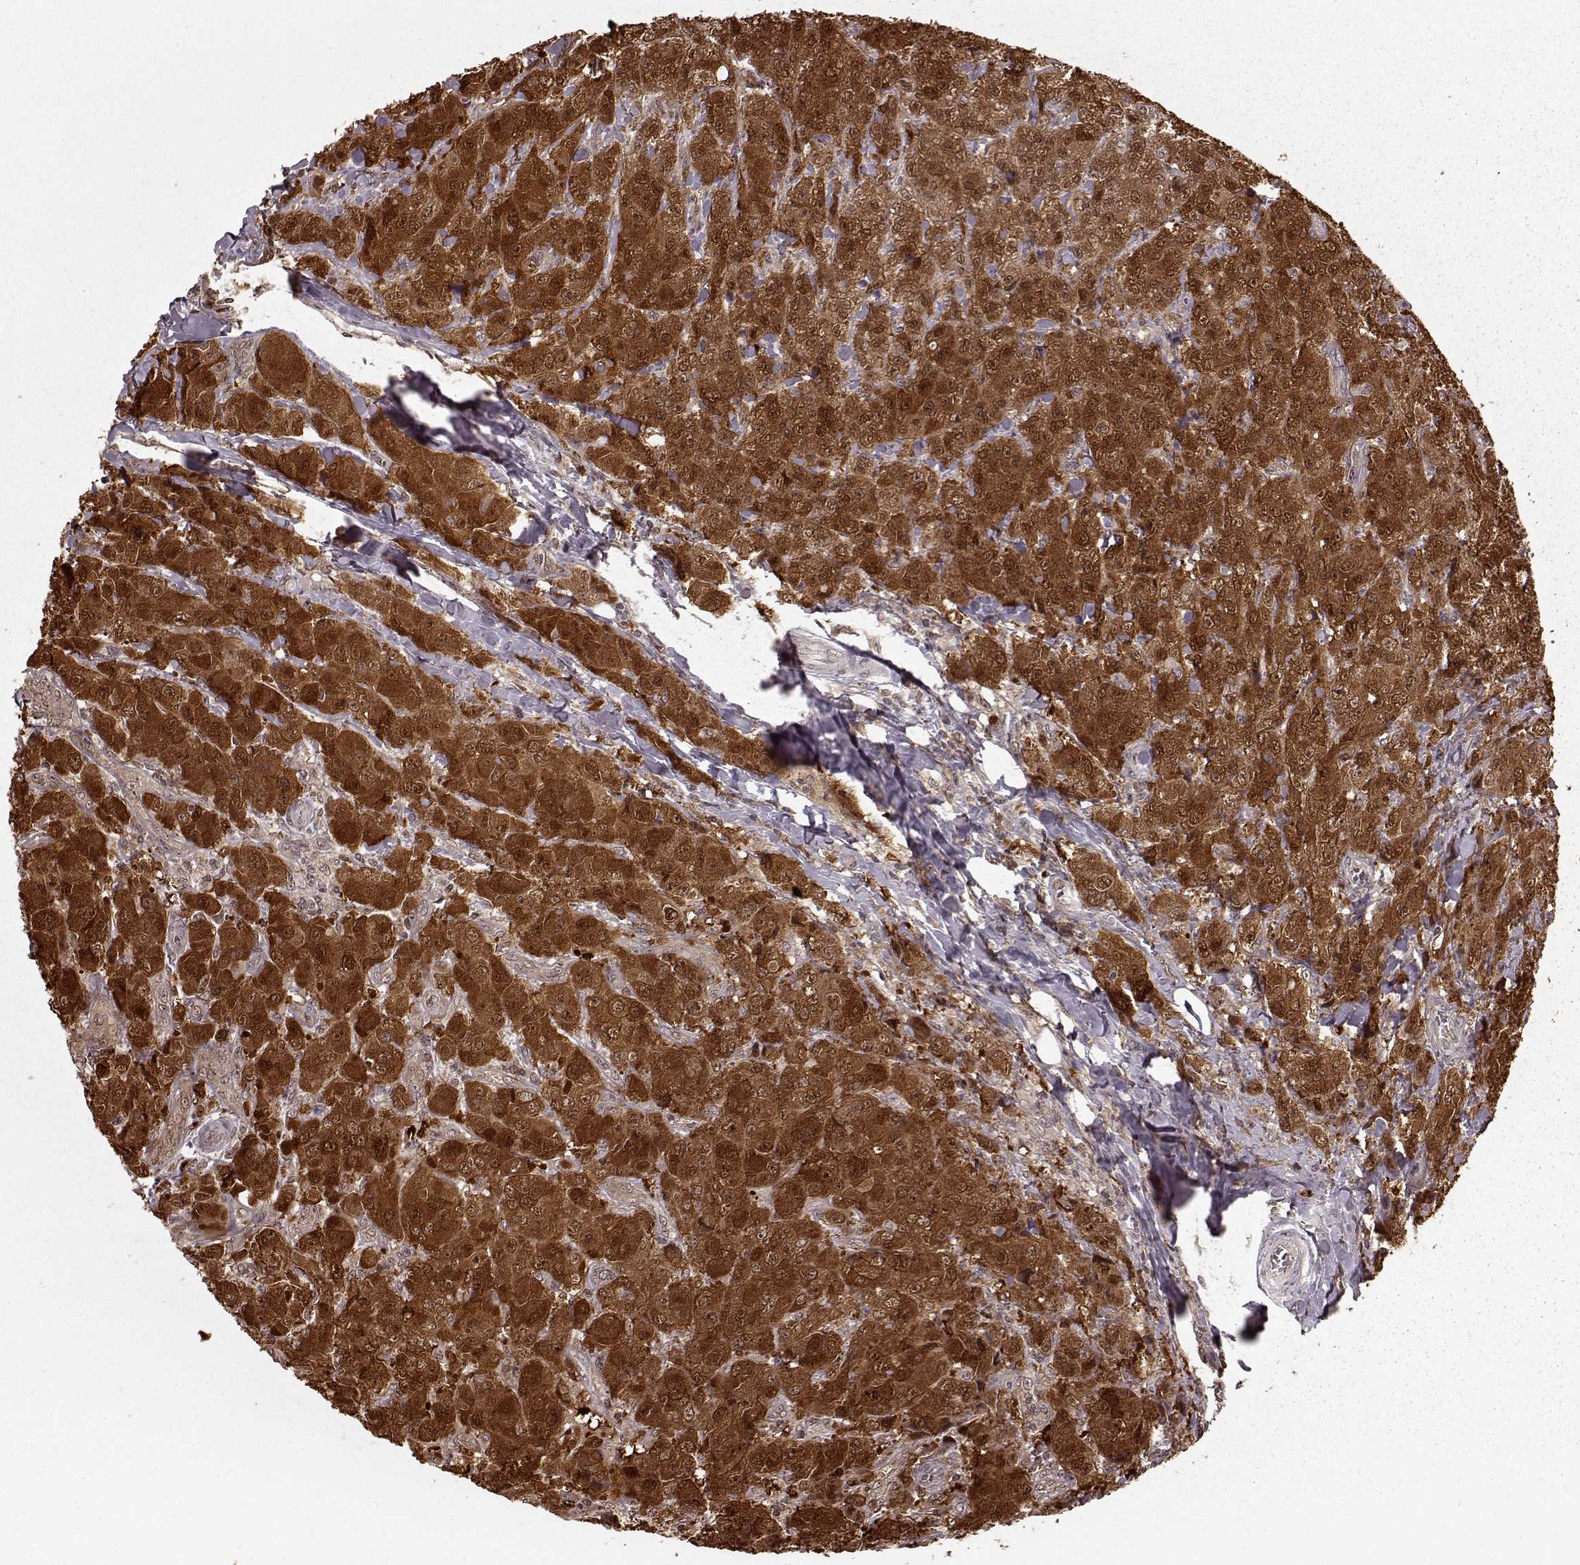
{"staining": {"intensity": "strong", "quantity": ">75%", "location": "cytoplasmic/membranous,nuclear"}, "tissue": "breast cancer", "cell_type": "Tumor cells", "image_type": "cancer", "snomed": [{"axis": "morphology", "description": "Duct carcinoma"}, {"axis": "topography", "description": "Breast"}], "caption": "Immunohistochemical staining of breast cancer exhibits high levels of strong cytoplasmic/membranous and nuclear protein staining in about >75% of tumor cells. Using DAB (3,3'-diaminobenzidine) (brown) and hematoxylin (blue) stains, captured at high magnification using brightfield microscopy.", "gene": "GSS", "patient": {"sex": "female", "age": 43}}